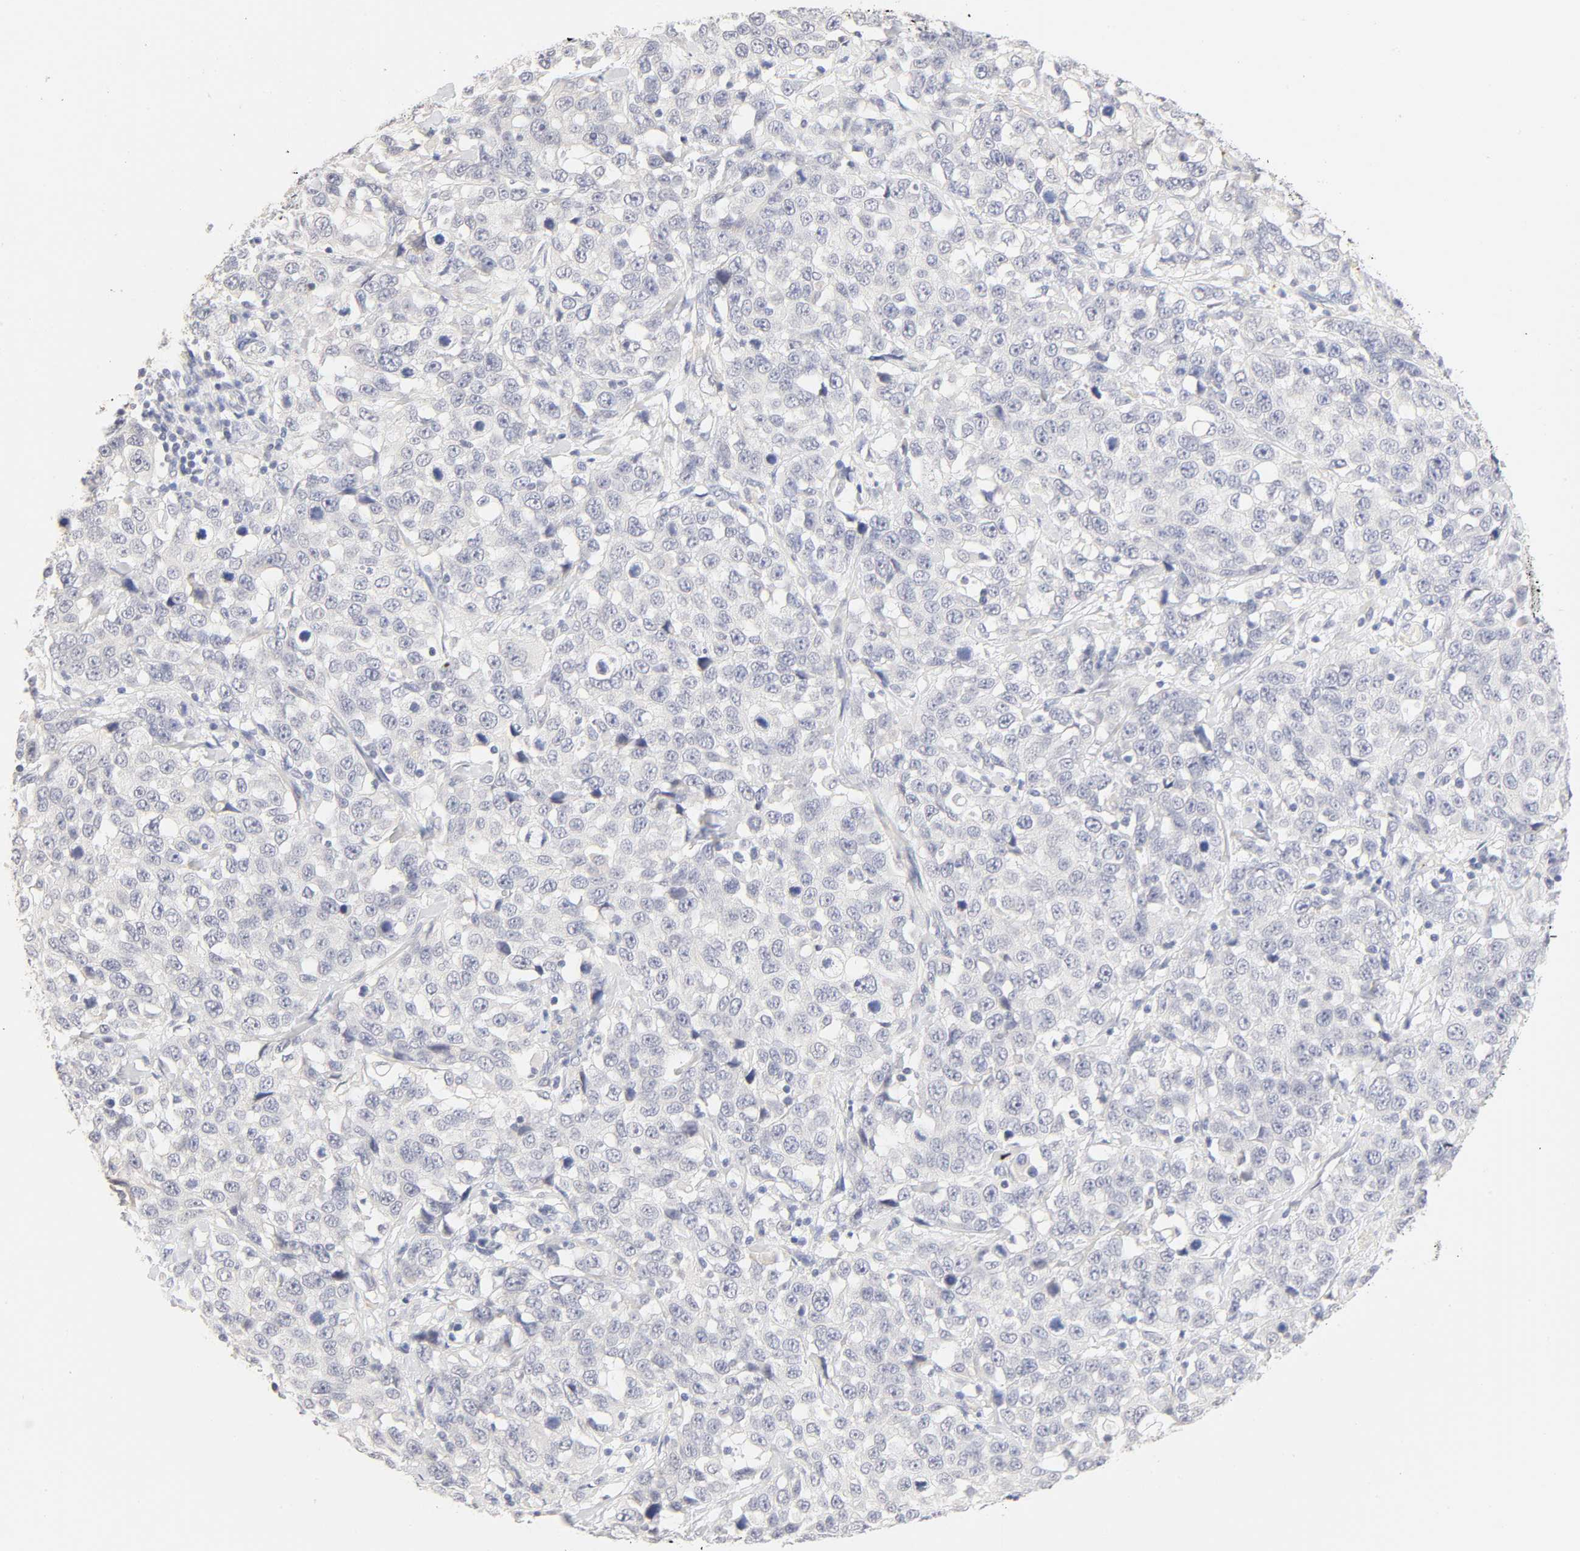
{"staining": {"intensity": "negative", "quantity": "none", "location": "none"}, "tissue": "stomach cancer", "cell_type": "Tumor cells", "image_type": "cancer", "snomed": [{"axis": "morphology", "description": "Normal tissue, NOS"}, {"axis": "morphology", "description": "Adenocarcinoma, NOS"}, {"axis": "topography", "description": "Stomach"}], "caption": "The image shows no staining of tumor cells in stomach cancer (adenocarcinoma). (DAB immunohistochemistry (IHC) with hematoxylin counter stain).", "gene": "CYP4B1", "patient": {"sex": "male", "age": 48}}